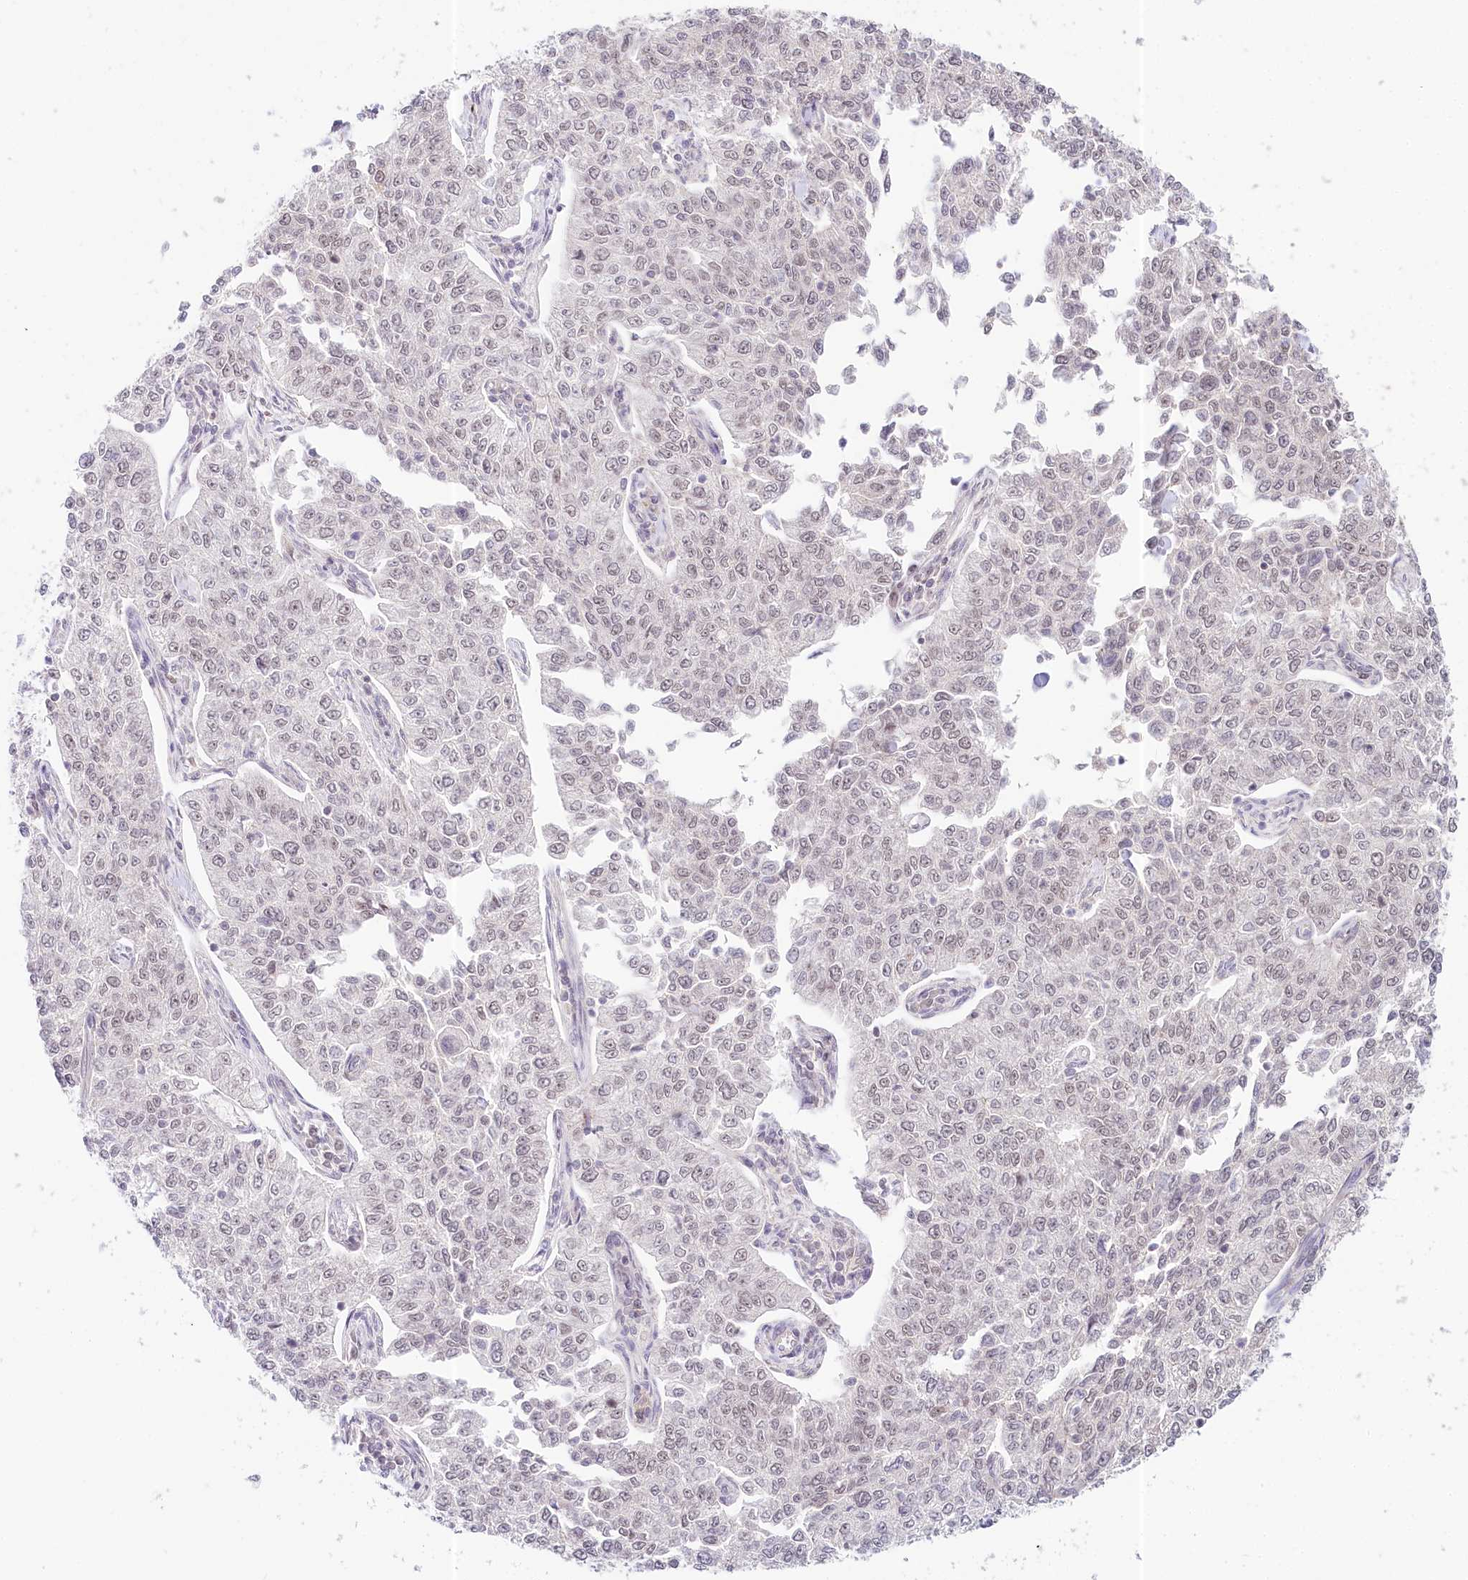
{"staining": {"intensity": "weak", "quantity": "<25%", "location": "nuclear"}, "tissue": "cervical cancer", "cell_type": "Tumor cells", "image_type": "cancer", "snomed": [{"axis": "morphology", "description": "Squamous cell carcinoma, NOS"}, {"axis": "topography", "description": "Cervix"}], "caption": "Immunohistochemical staining of human cervical squamous cell carcinoma demonstrates no significant positivity in tumor cells.", "gene": "AMTN", "patient": {"sex": "female", "age": 35}}